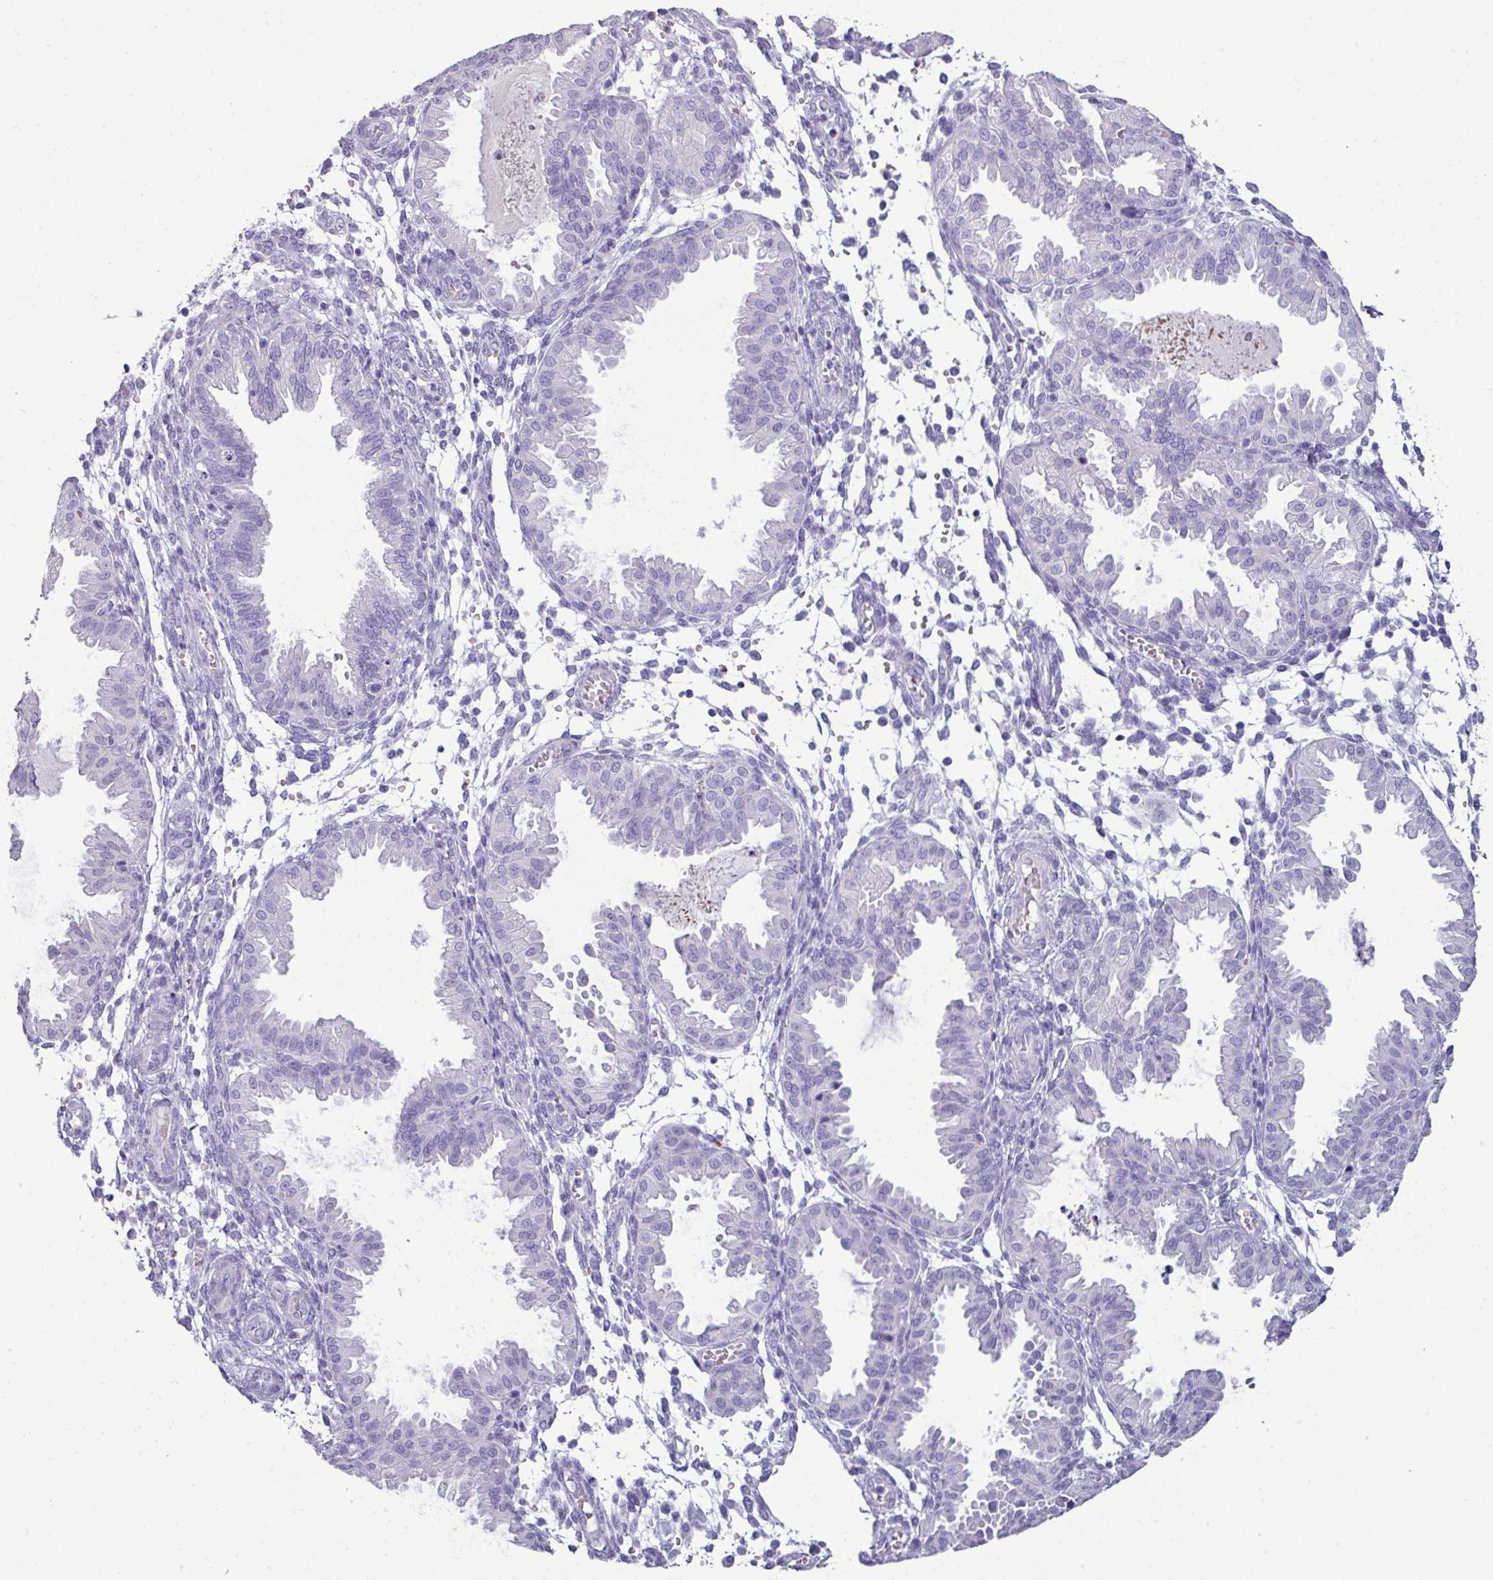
{"staining": {"intensity": "negative", "quantity": "none", "location": "none"}, "tissue": "endometrium", "cell_type": "Cells in endometrial stroma", "image_type": "normal", "snomed": [{"axis": "morphology", "description": "Normal tissue, NOS"}, {"axis": "topography", "description": "Endometrium"}], "caption": "There is no significant expression in cells in endometrial stroma of endometrium. (DAB (3,3'-diaminobenzidine) immunohistochemistry (IHC) with hematoxylin counter stain).", "gene": "GSTA1", "patient": {"sex": "female", "age": 33}}